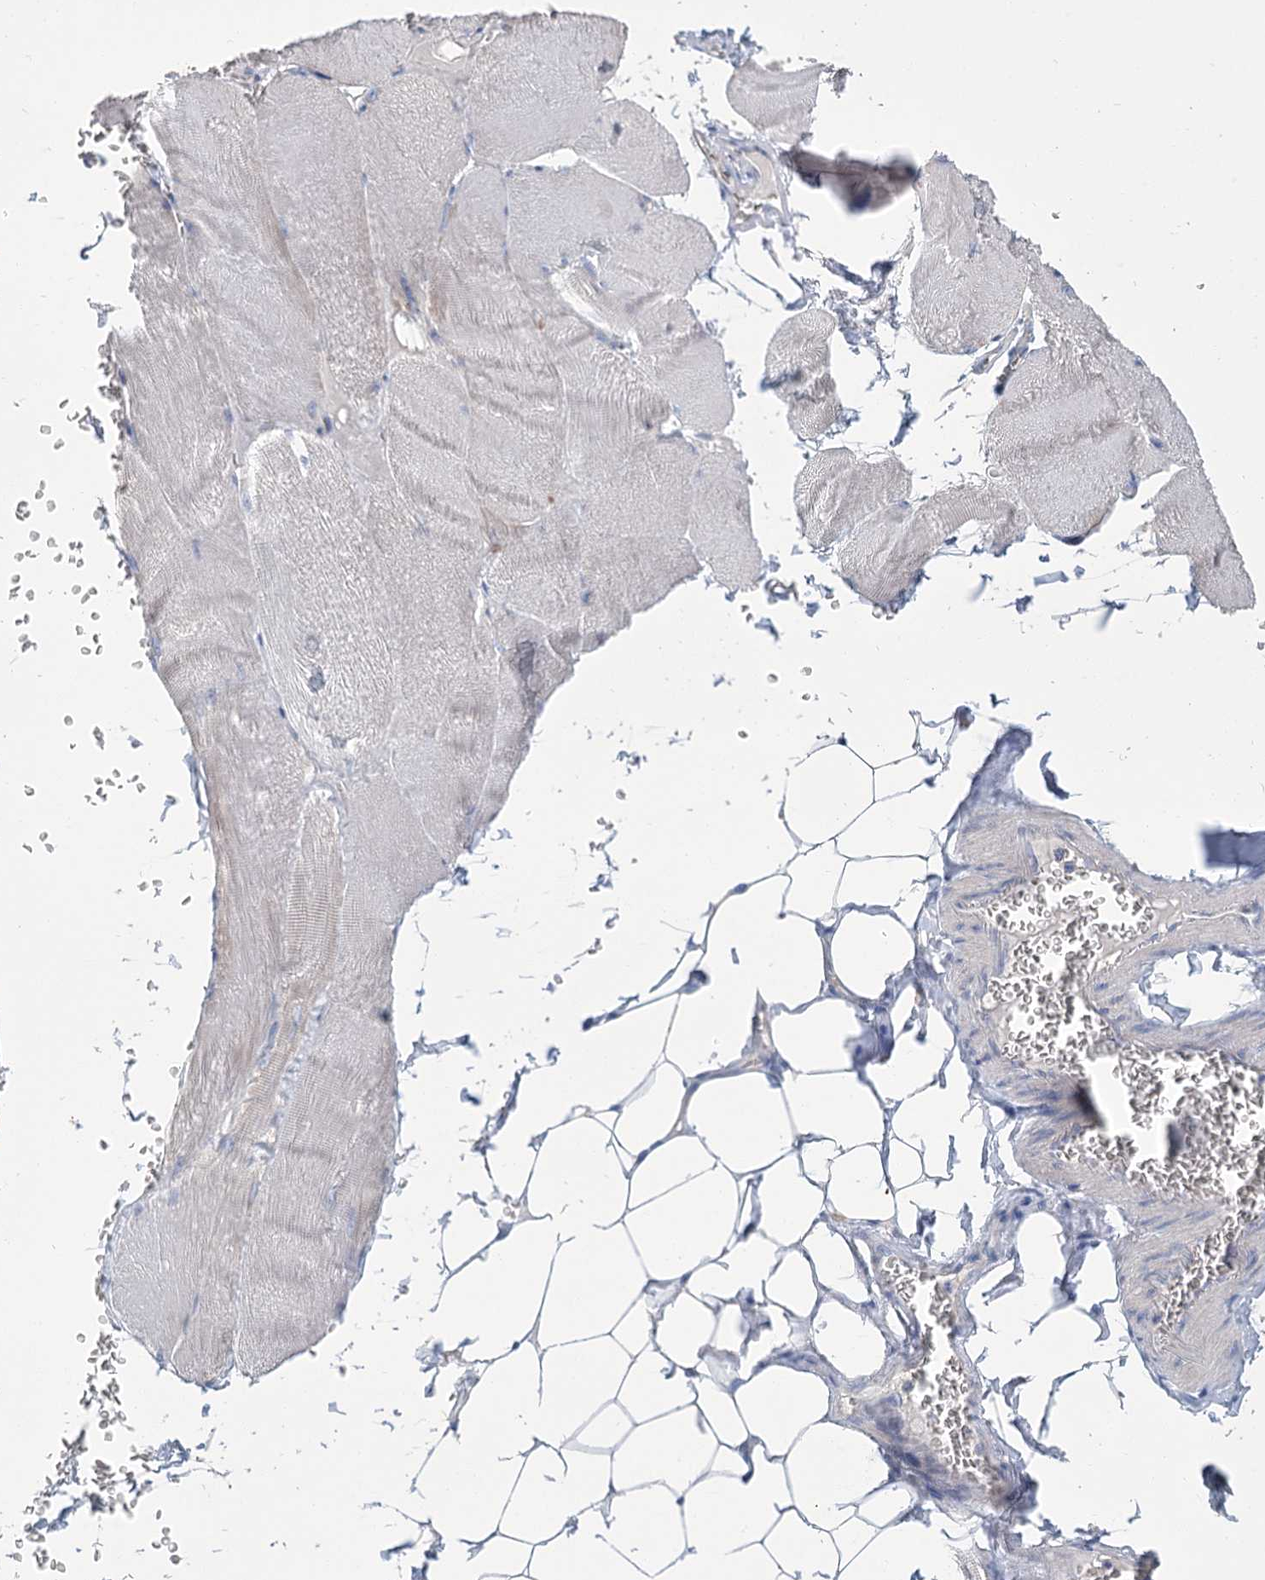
{"staining": {"intensity": "negative", "quantity": "none", "location": "none"}, "tissue": "skeletal muscle", "cell_type": "Myocytes", "image_type": "normal", "snomed": [{"axis": "morphology", "description": "Normal tissue, NOS"}, {"axis": "morphology", "description": "Basal cell carcinoma"}, {"axis": "topography", "description": "Skeletal muscle"}], "caption": "Myocytes are negative for brown protein staining in normal skeletal muscle. (DAB (3,3'-diaminobenzidine) immunohistochemistry (IHC) visualized using brightfield microscopy, high magnification).", "gene": "SLC9A3", "patient": {"sex": "female", "age": 64}}